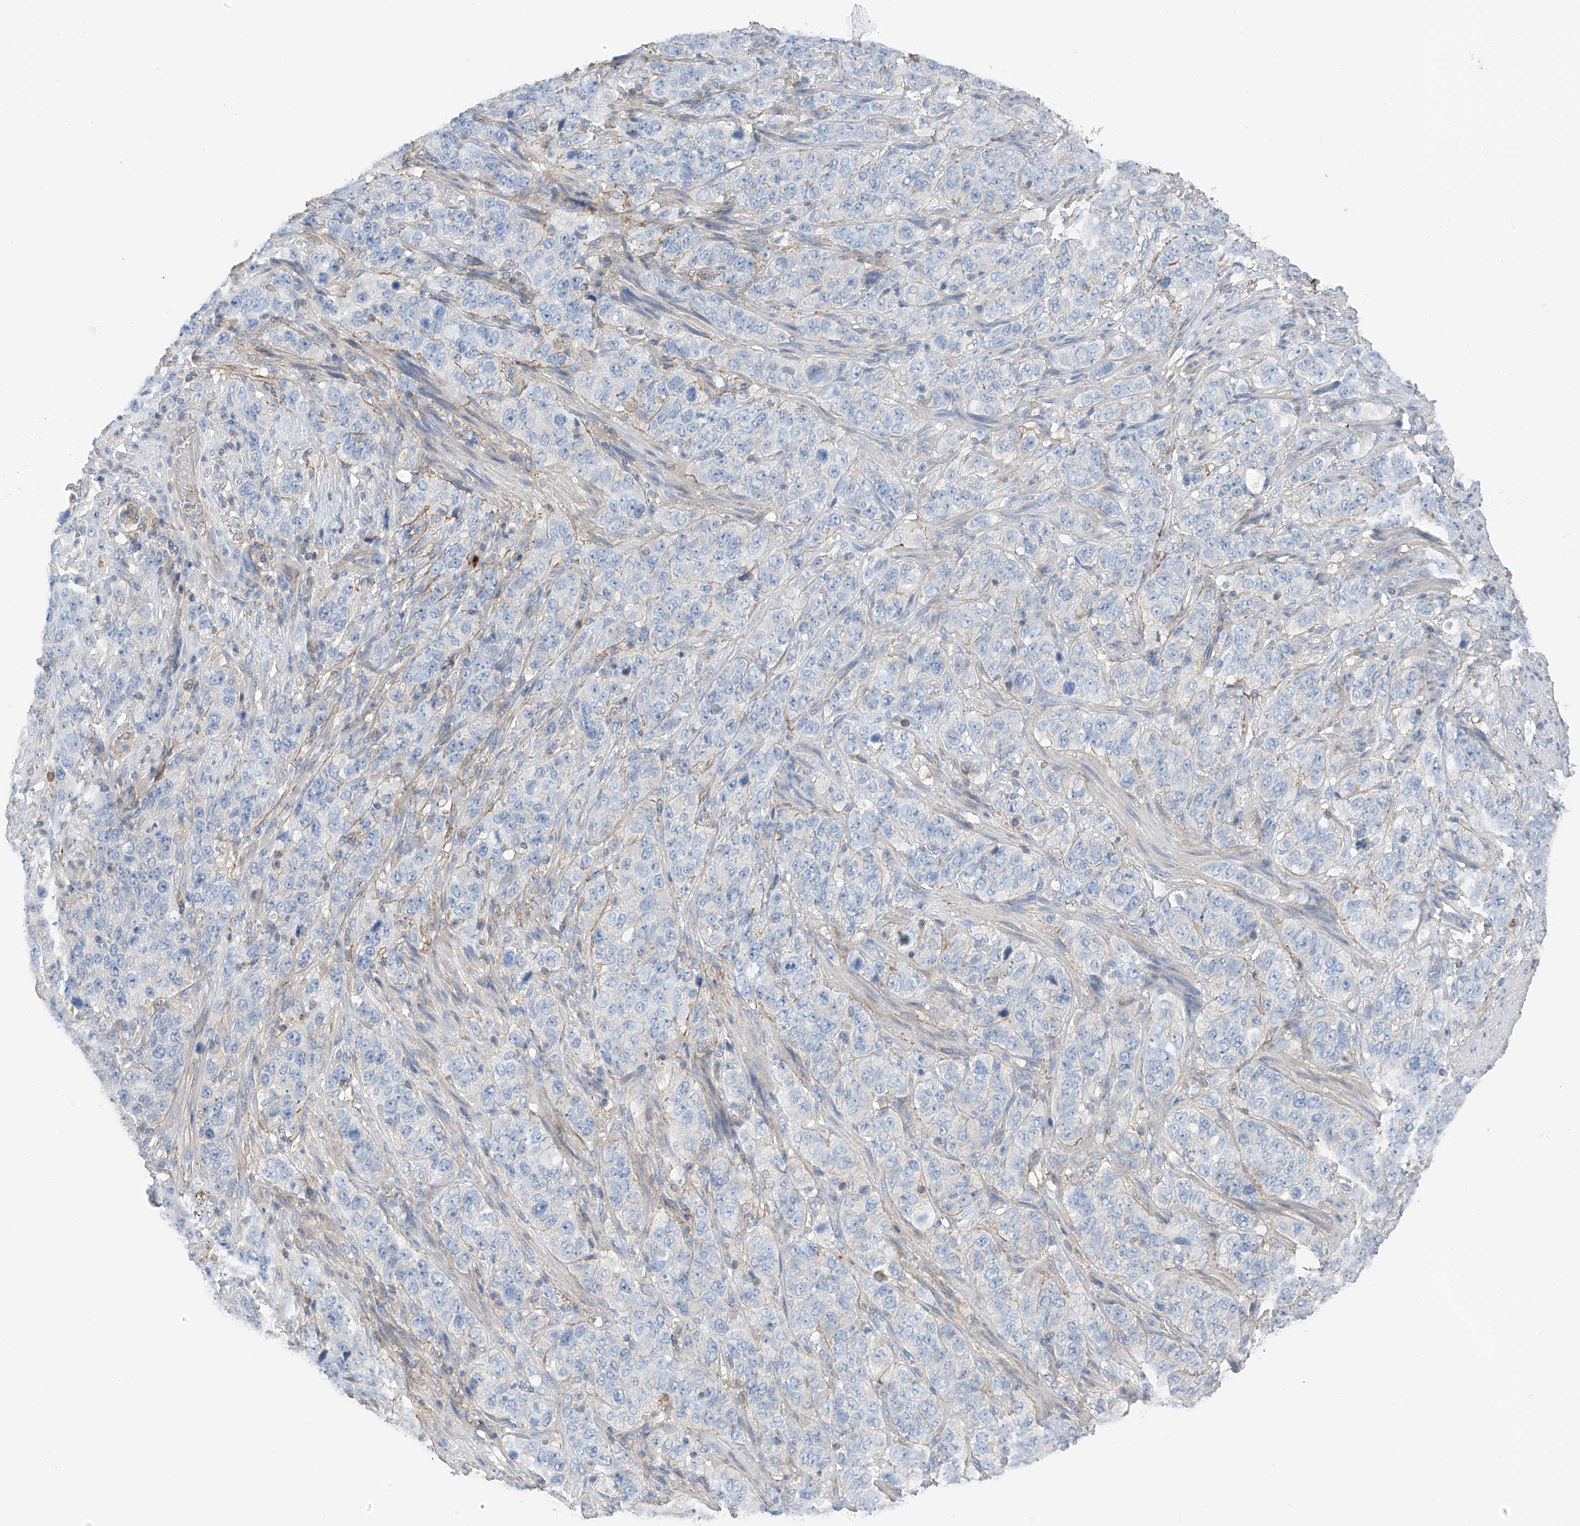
{"staining": {"intensity": "negative", "quantity": "none", "location": "none"}, "tissue": "stomach cancer", "cell_type": "Tumor cells", "image_type": "cancer", "snomed": [{"axis": "morphology", "description": "Adenocarcinoma, NOS"}, {"axis": "topography", "description": "Stomach"}], "caption": "Adenocarcinoma (stomach) was stained to show a protein in brown. There is no significant staining in tumor cells.", "gene": "NALCN", "patient": {"sex": "male", "age": 48}}